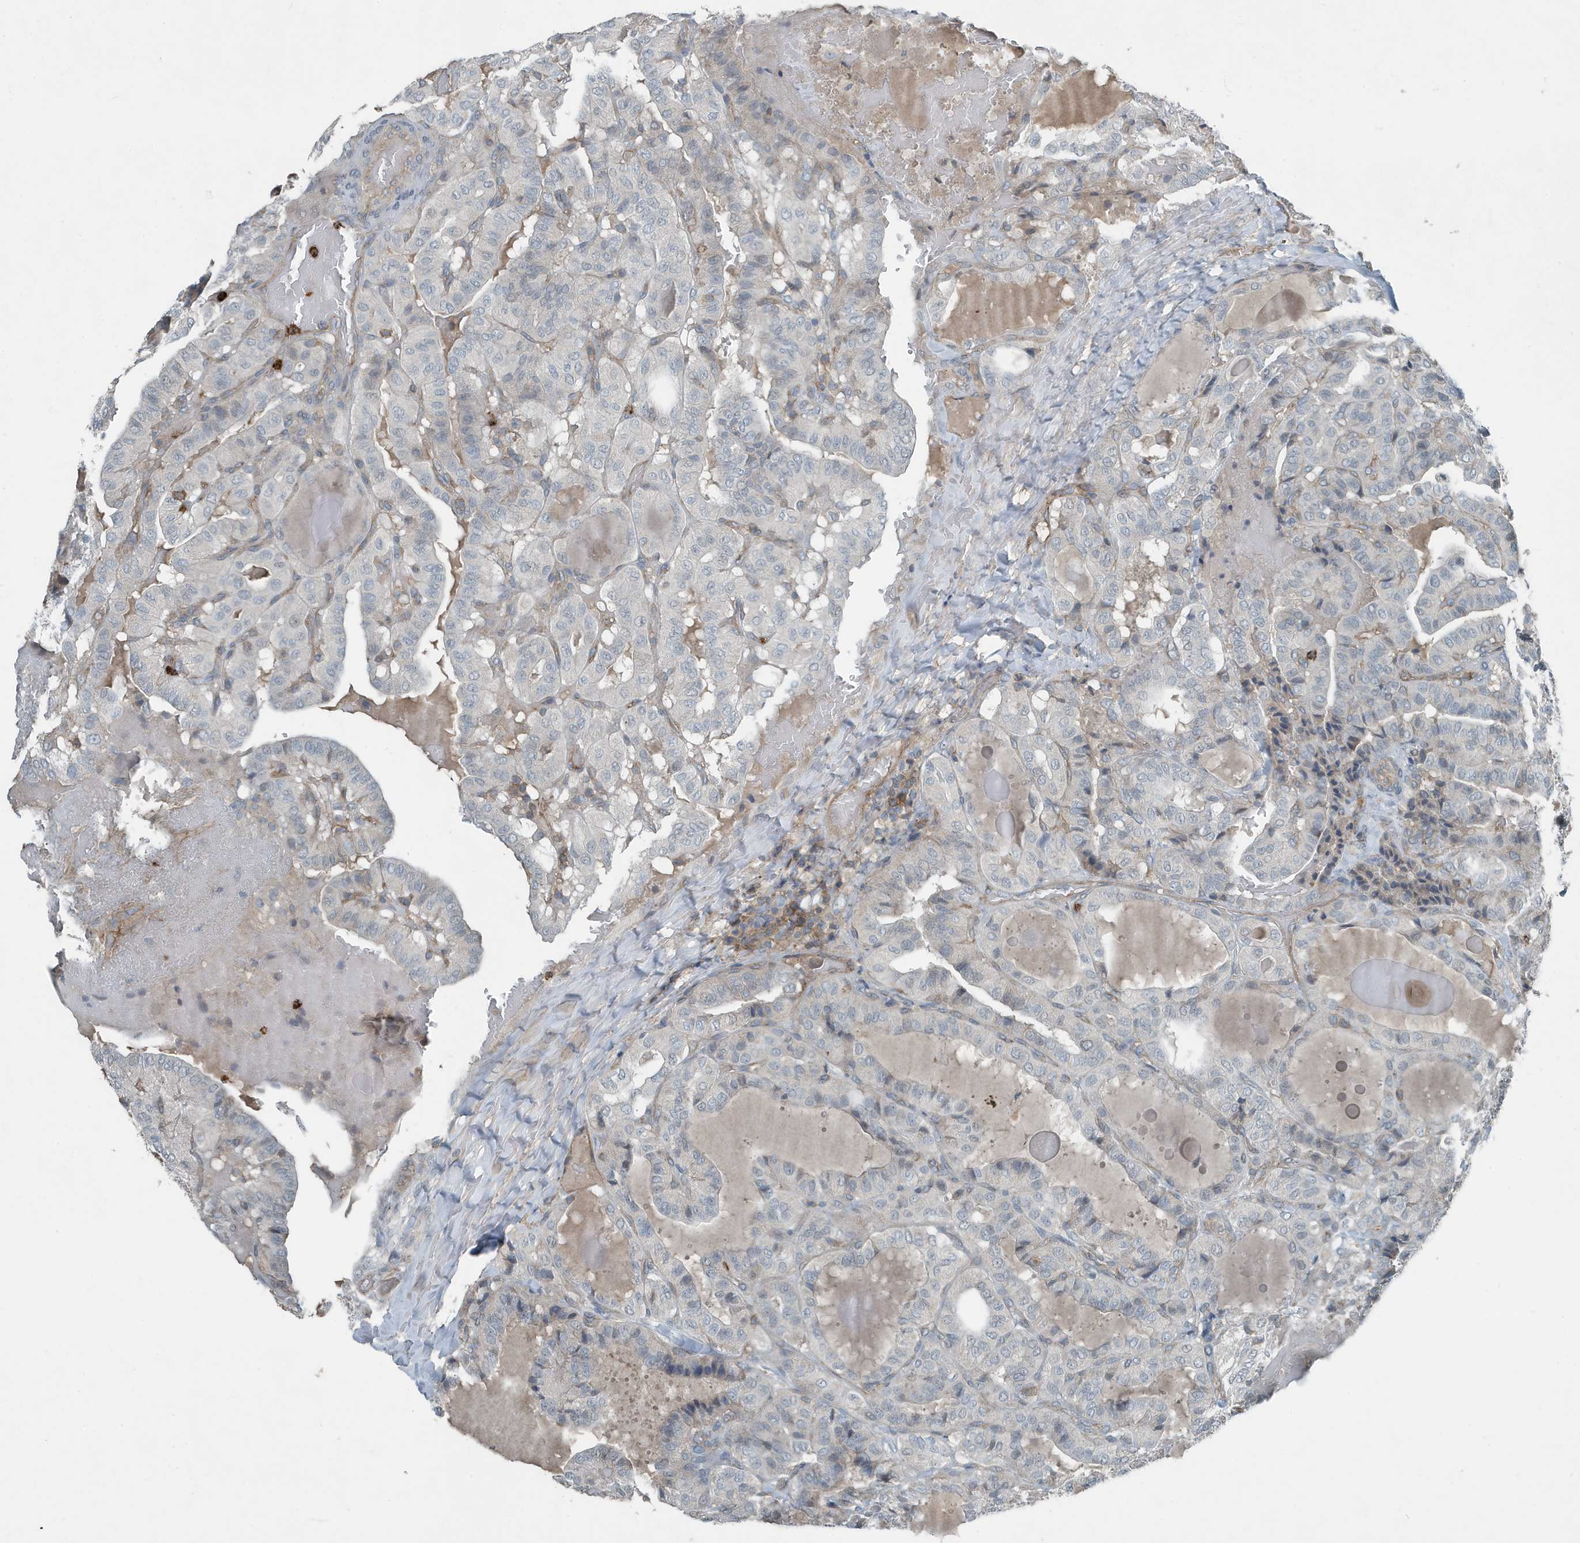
{"staining": {"intensity": "negative", "quantity": "none", "location": "none"}, "tissue": "thyroid cancer", "cell_type": "Tumor cells", "image_type": "cancer", "snomed": [{"axis": "morphology", "description": "Papillary adenocarcinoma, NOS"}, {"axis": "topography", "description": "Thyroid gland"}], "caption": "This is a micrograph of immunohistochemistry staining of thyroid cancer (papillary adenocarcinoma), which shows no expression in tumor cells.", "gene": "DAPP1", "patient": {"sex": "male", "age": 77}}